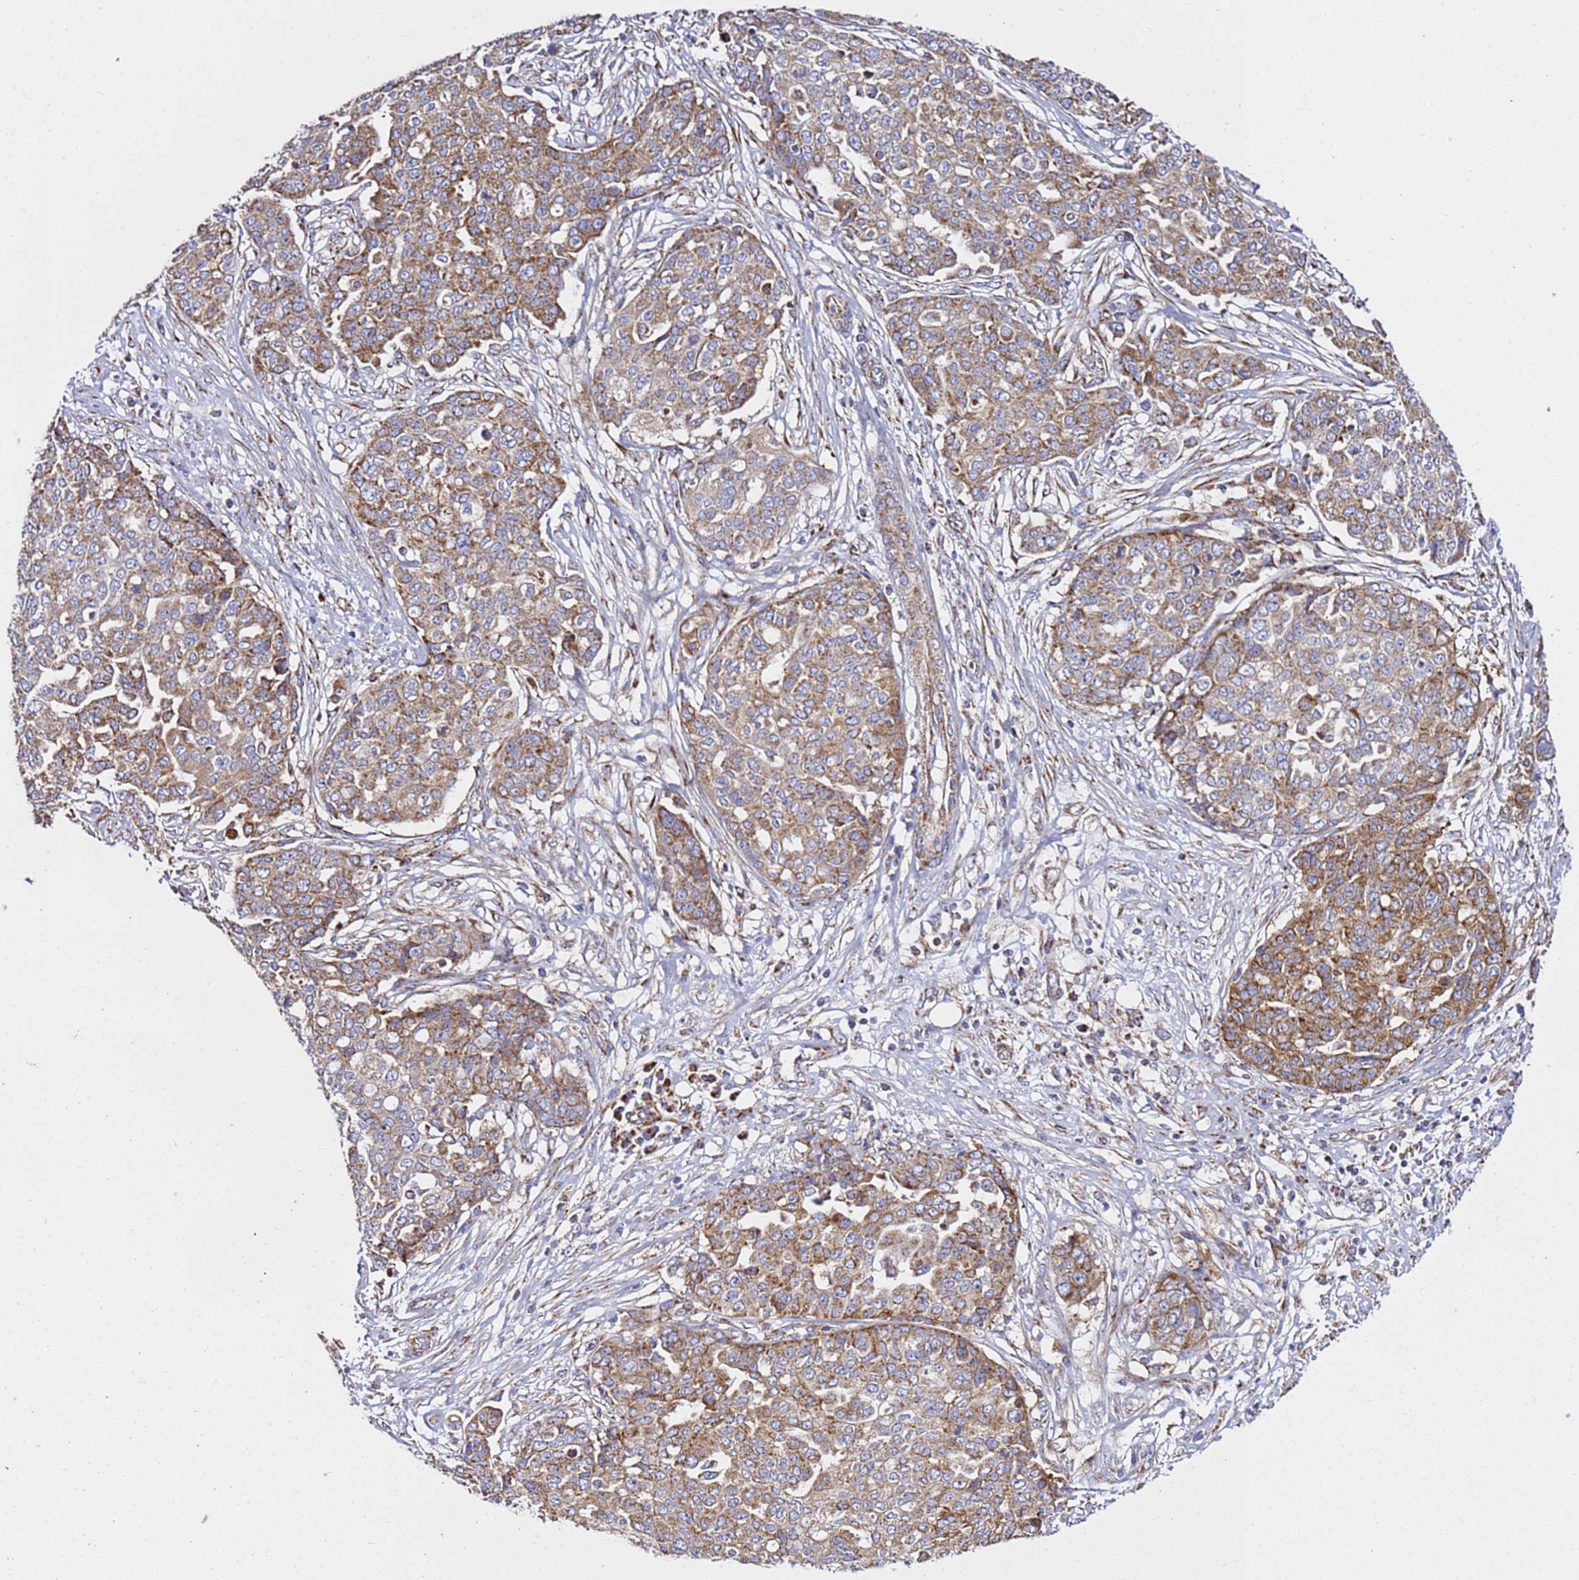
{"staining": {"intensity": "moderate", "quantity": ">75%", "location": "cytoplasmic/membranous"}, "tissue": "ovarian cancer", "cell_type": "Tumor cells", "image_type": "cancer", "snomed": [{"axis": "morphology", "description": "Cystadenocarcinoma, serous, NOS"}, {"axis": "topography", "description": "Soft tissue"}, {"axis": "topography", "description": "Ovary"}], "caption": "Human ovarian cancer (serous cystadenocarcinoma) stained with a protein marker exhibits moderate staining in tumor cells.", "gene": "NDUFA3", "patient": {"sex": "female", "age": 57}}